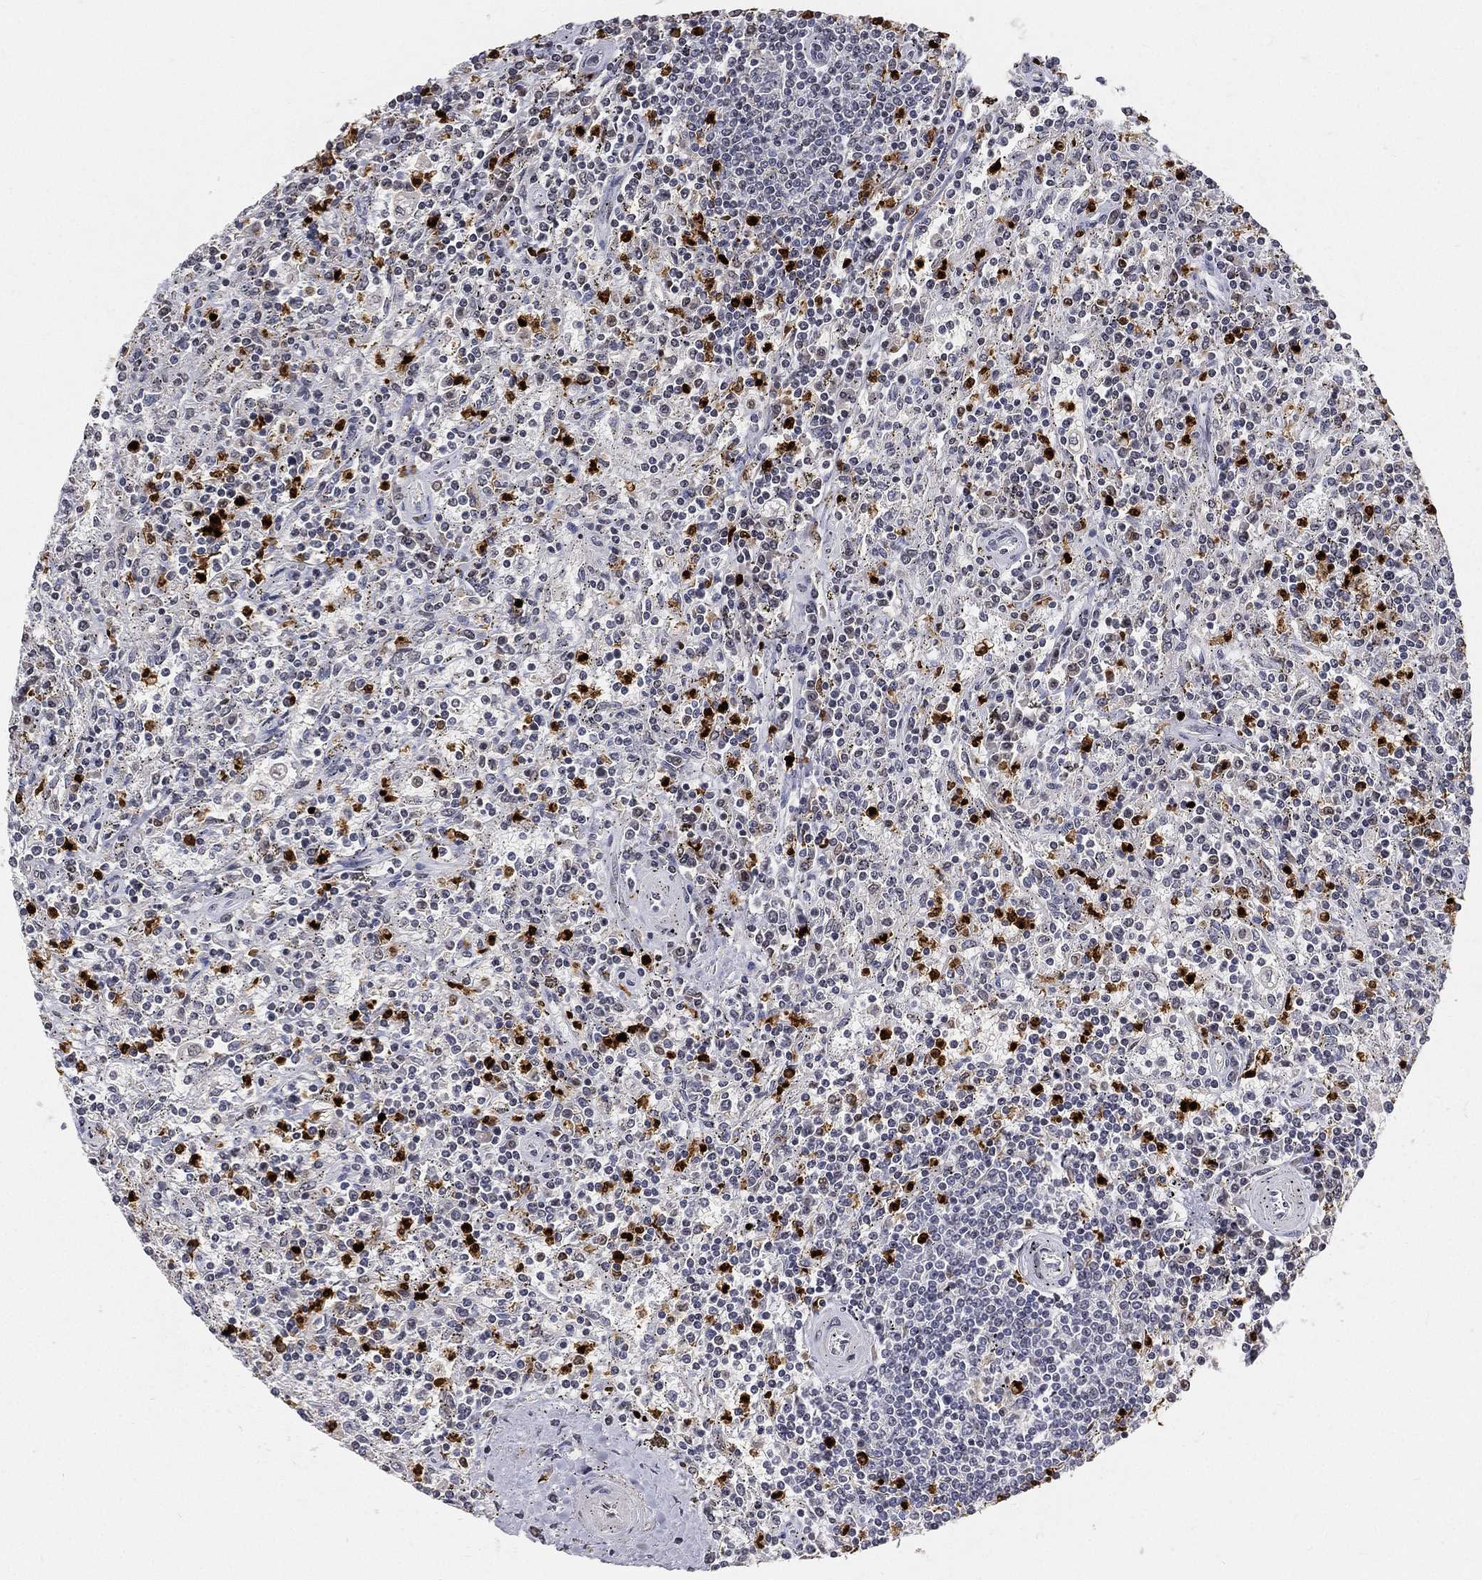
{"staining": {"intensity": "negative", "quantity": "none", "location": "none"}, "tissue": "lymphoma", "cell_type": "Tumor cells", "image_type": "cancer", "snomed": [{"axis": "morphology", "description": "Malignant lymphoma, non-Hodgkin's type, Low grade"}, {"axis": "topography", "description": "Spleen"}], "caption": "An IHC image of low-grade malignant lymphoma, non-Hodgkin's type is shown. There is no staining in tumor cells of low-grade malignant lymphoma, non-Hodgkin's type.", "gene": "ARG1", "patient": {"sex": "male", "age": 62}}